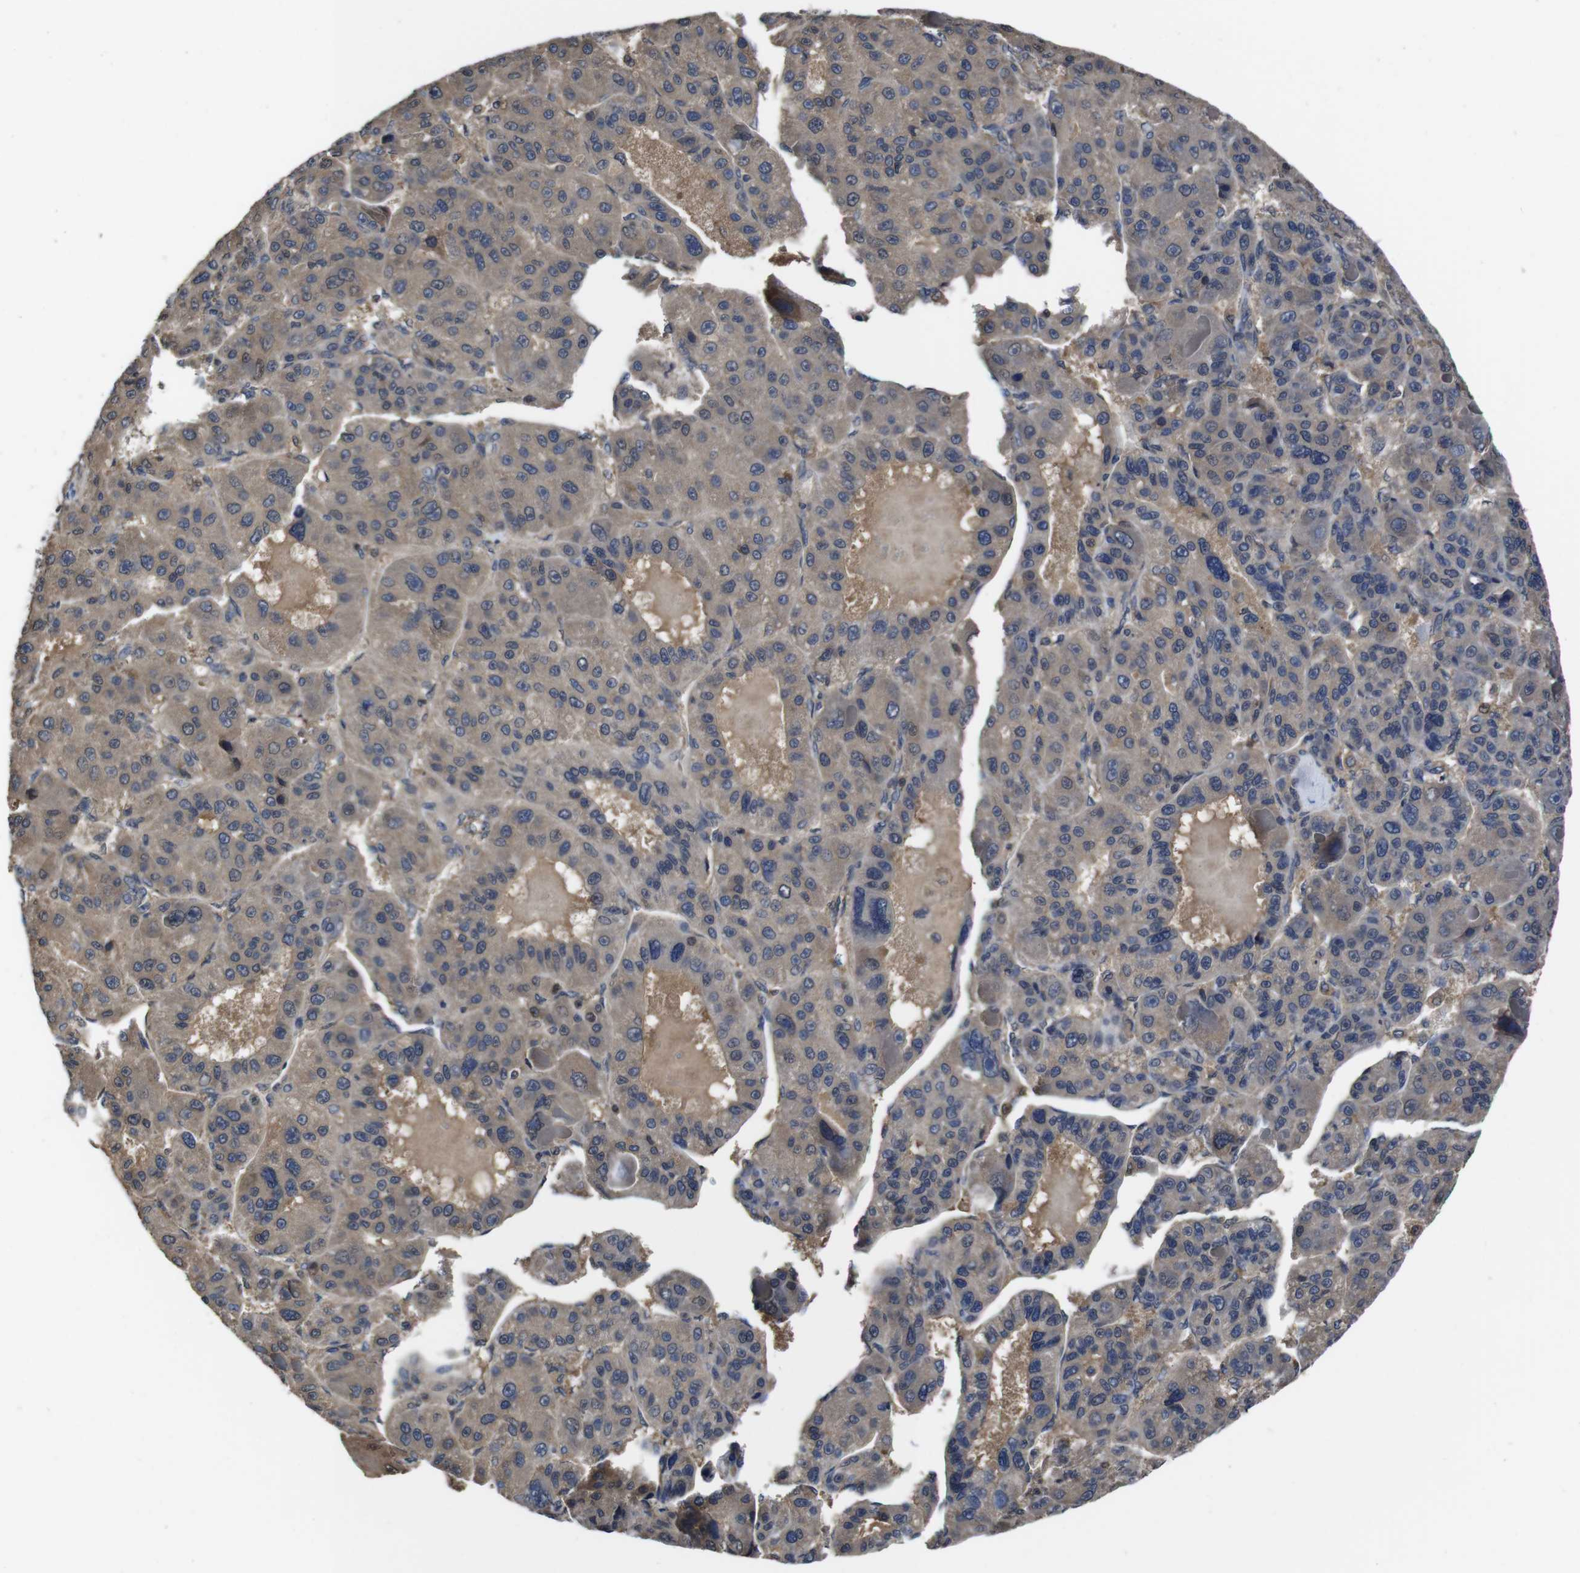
{"staining": {"intensity": "weak", "quantity": ">75%", "location": "cytoplasmic/membranous"}, "tissue": "liver cancer", "cell_type": "Tumor cells", "image_type": "cancer", "snomed": [{"axis": "morphology", "description": "Carcinoma, Hepatocellular, NOS"}, {"axis": "topography", "description": "Liver"}], "caption": "Immunohistochemistry micrograph of liver cancer stained for a protein (brown), which displays low levels of weak cytoplasmic/membranous positivity in approximately >75% of tumor cells.", "gene": "CXCL11", "patient": {"sex": "male", "age": 76}}